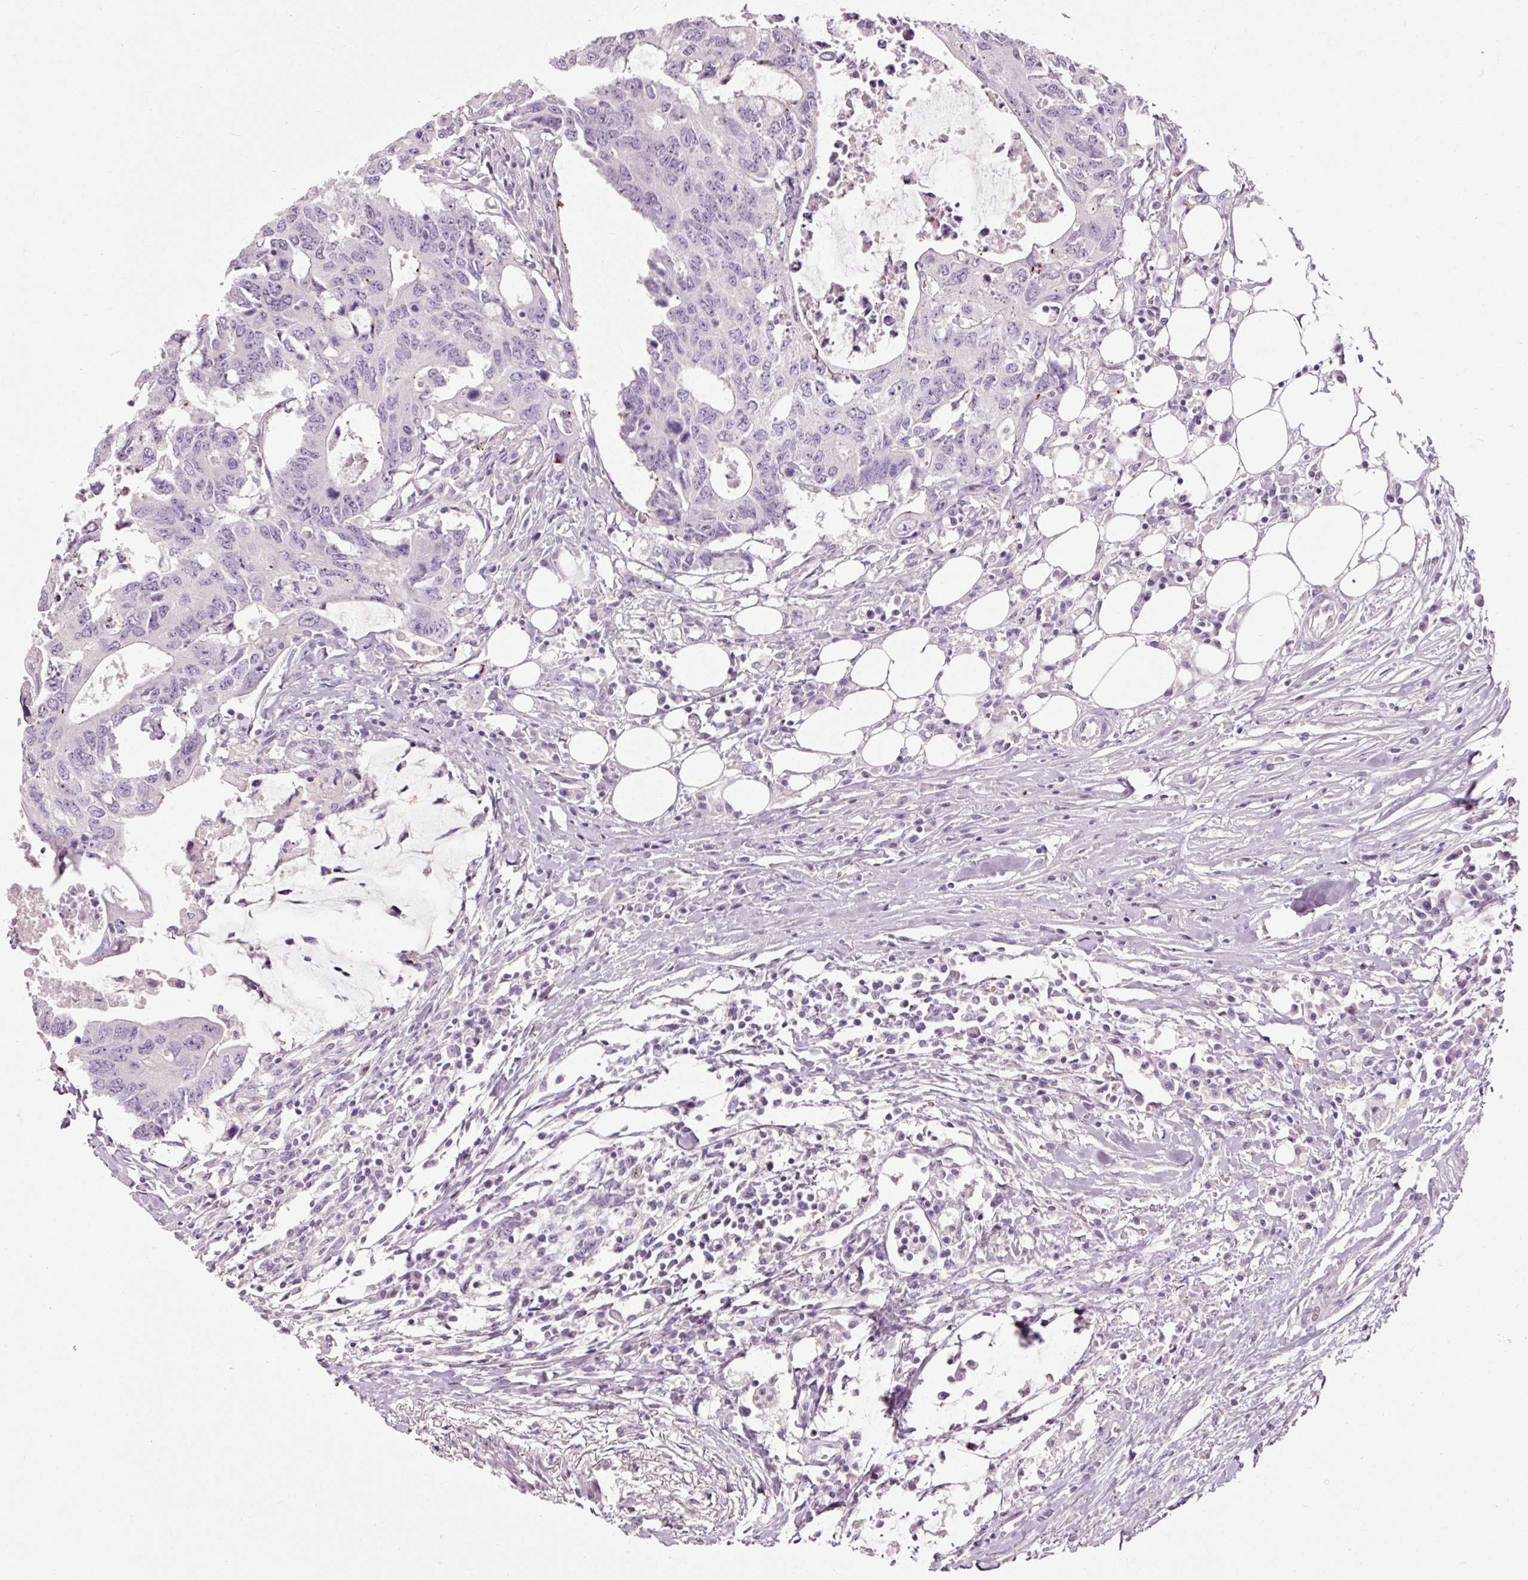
{"staining": {"intensity": "negative", "quantity": "none", "location": "none"}, "tissue": "colorectal cancer", "cell_type": "Tumor cells", "image_type": "cancer", "snomed": [{"axis": "morphology", "description": "Adenocarcinoma, NOS"}, {"axis": "topography", "description": "Colon"}], "caption": "An immunohistochemistry micrograph of colorectal adenocarcinoma is shown. There is no staining in tumor cells of colorectal adenocarcinoma.", "gene": "MUC5AC", "patient": {"sex": "male", "age": 71}}